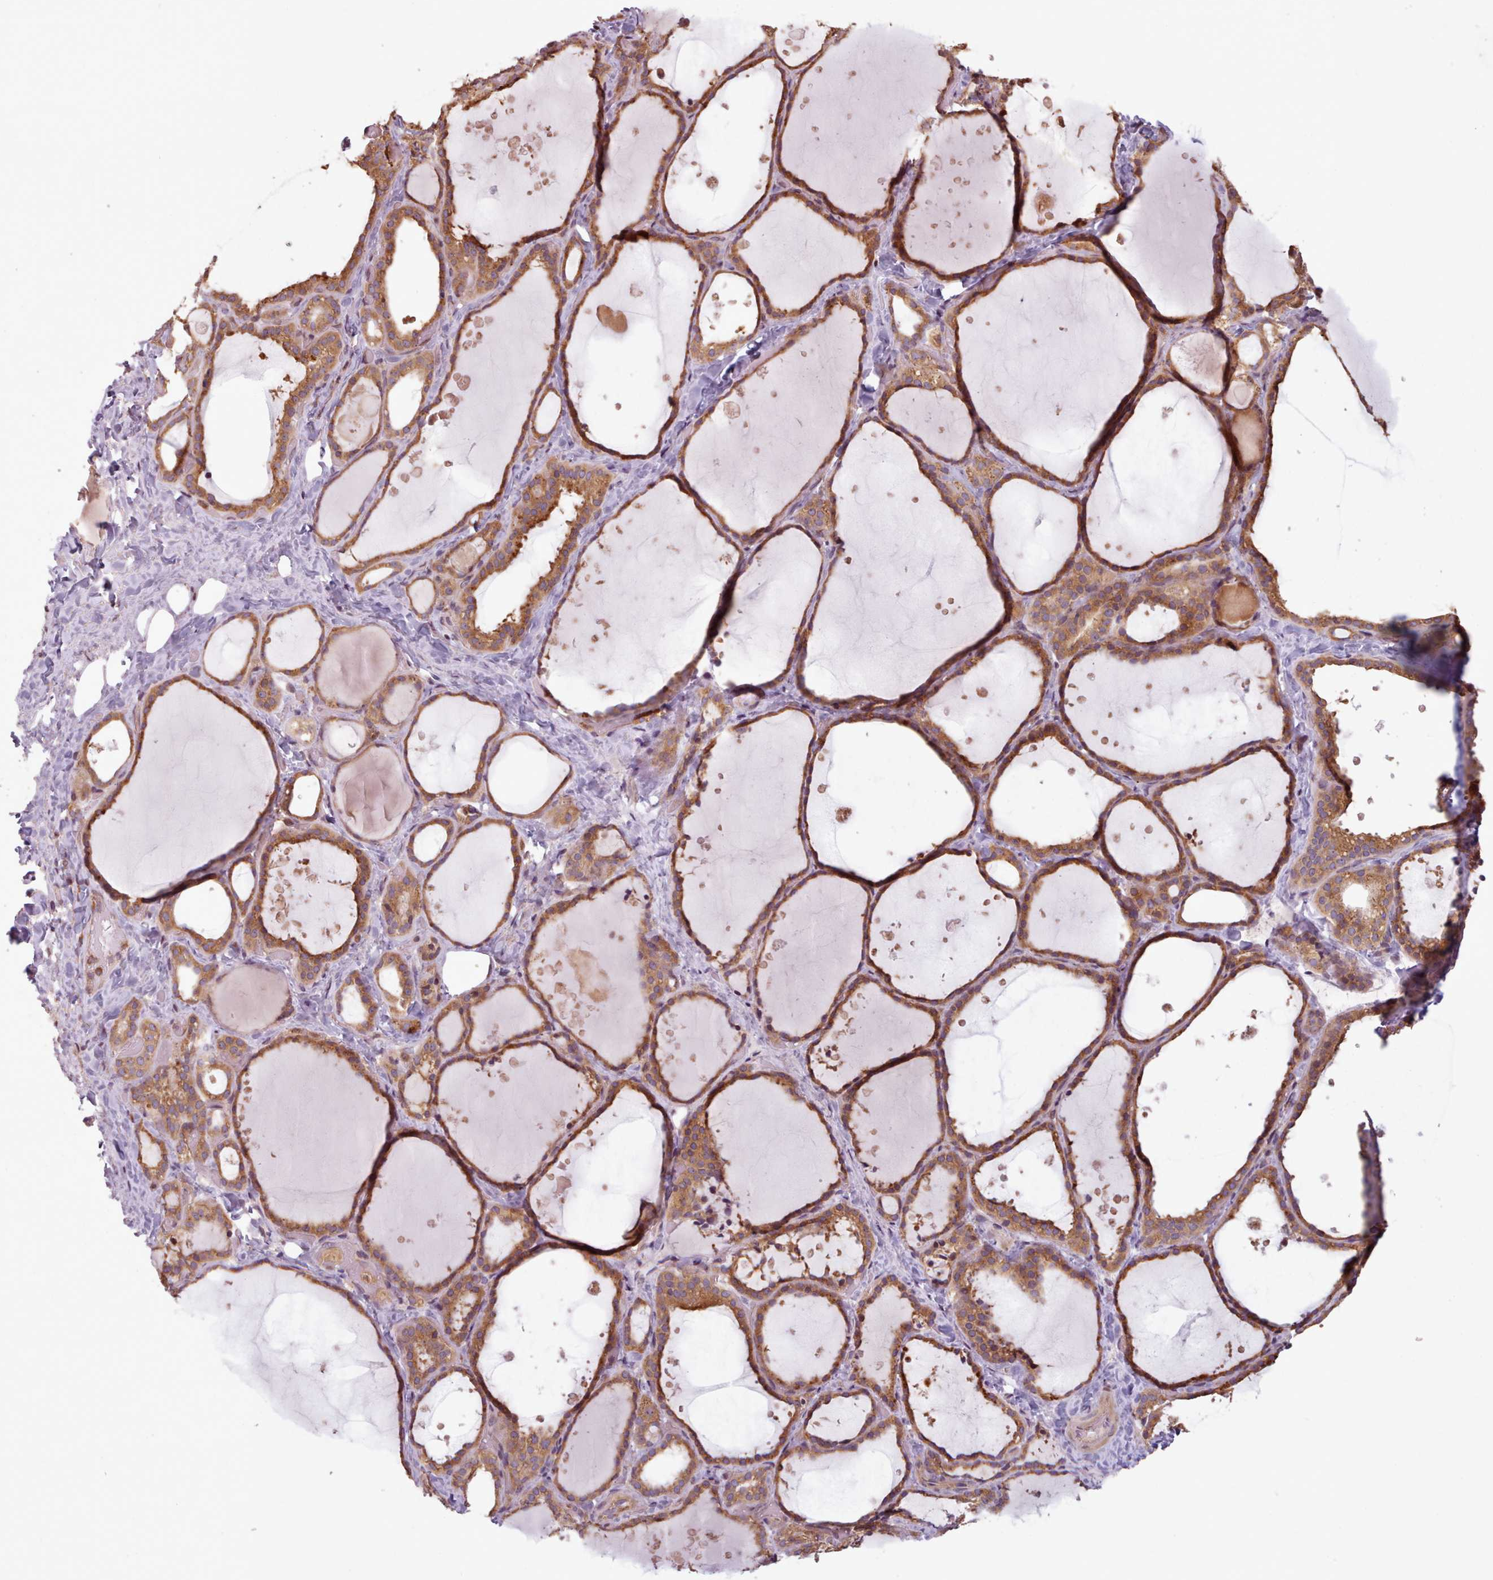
{"staining": {"intensity": "moderate", "quantity": ">75%", "location": "cytoplasmic/membranous"}, "tissue": "thyroid gland", "cell_type": "Glandular cells", "image_type": "normal", "snomed": [{"axis": "morphology", "description": "Normal tissue, NOS"}, {"axis": "topography", "description": "Thyroid gland"}], "caption": "Protein expression analysis of unremarkable human thyroid gland reveals moderate cytoplasmic/membranous staining in about >75% of glandular cells.", "gene": "WASHC2A", "patient": {"sex": "female", "age": 44}}